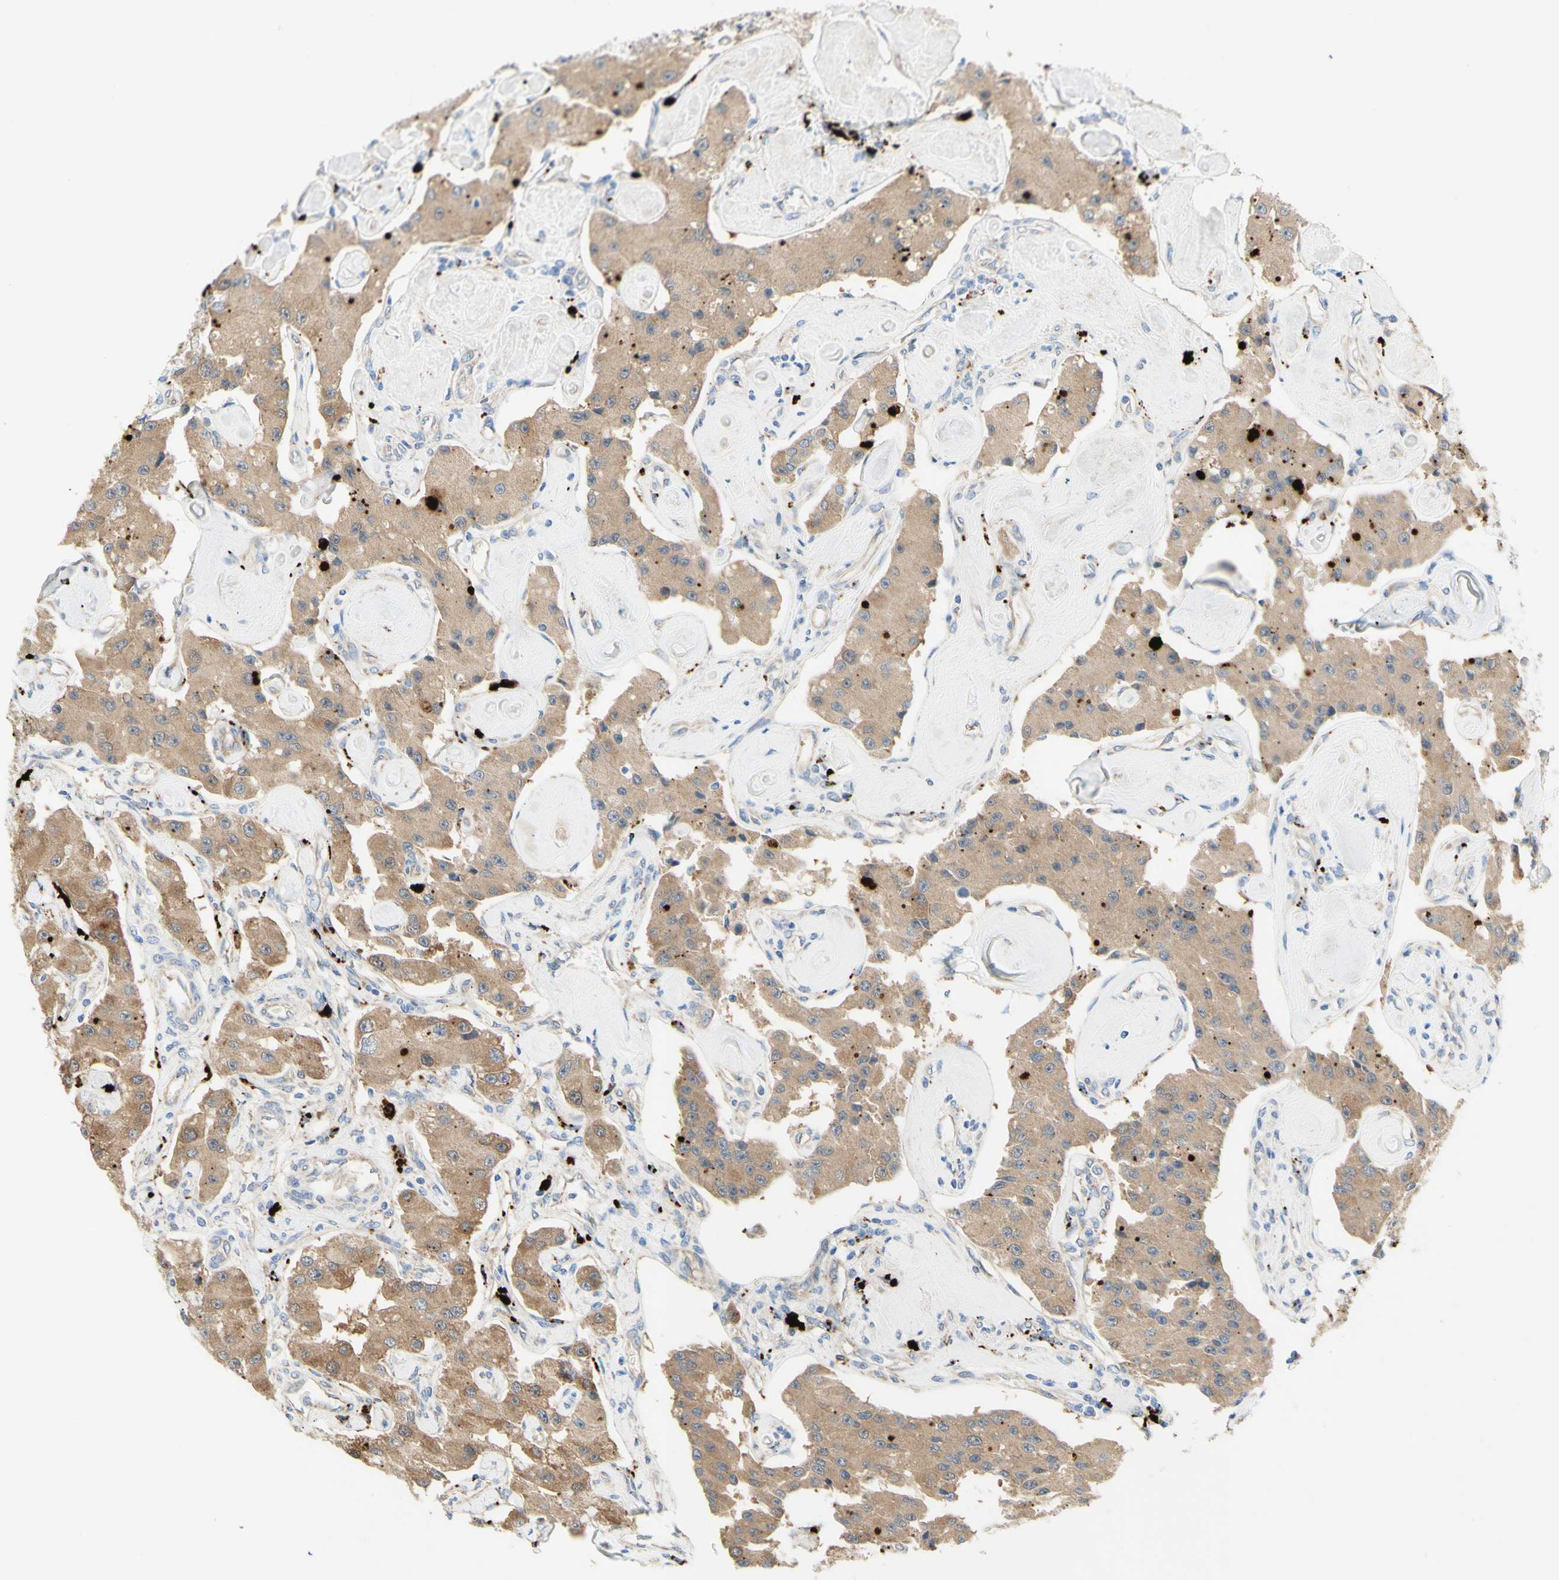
{"staining": {"intensity": "moderate", "quantity": ">75%", "location": "cytoplasmic/membranous"}, "tissue": "carcinoid", "cell_type": "Tumor cells", "image_type": "cancer", "snomed": [{"axis": "morphology", "description": "Carcinoid, malignant, NOS"}, {"axis": "topography", "description": "Pancreas"}], "caption": "Tumor cells show moderate cytoplasmic/membranous staining in about >75% of cells in carcinoid (malignant).", "gene": "URB2", "patient": {"sex": "male", "age": 41}}